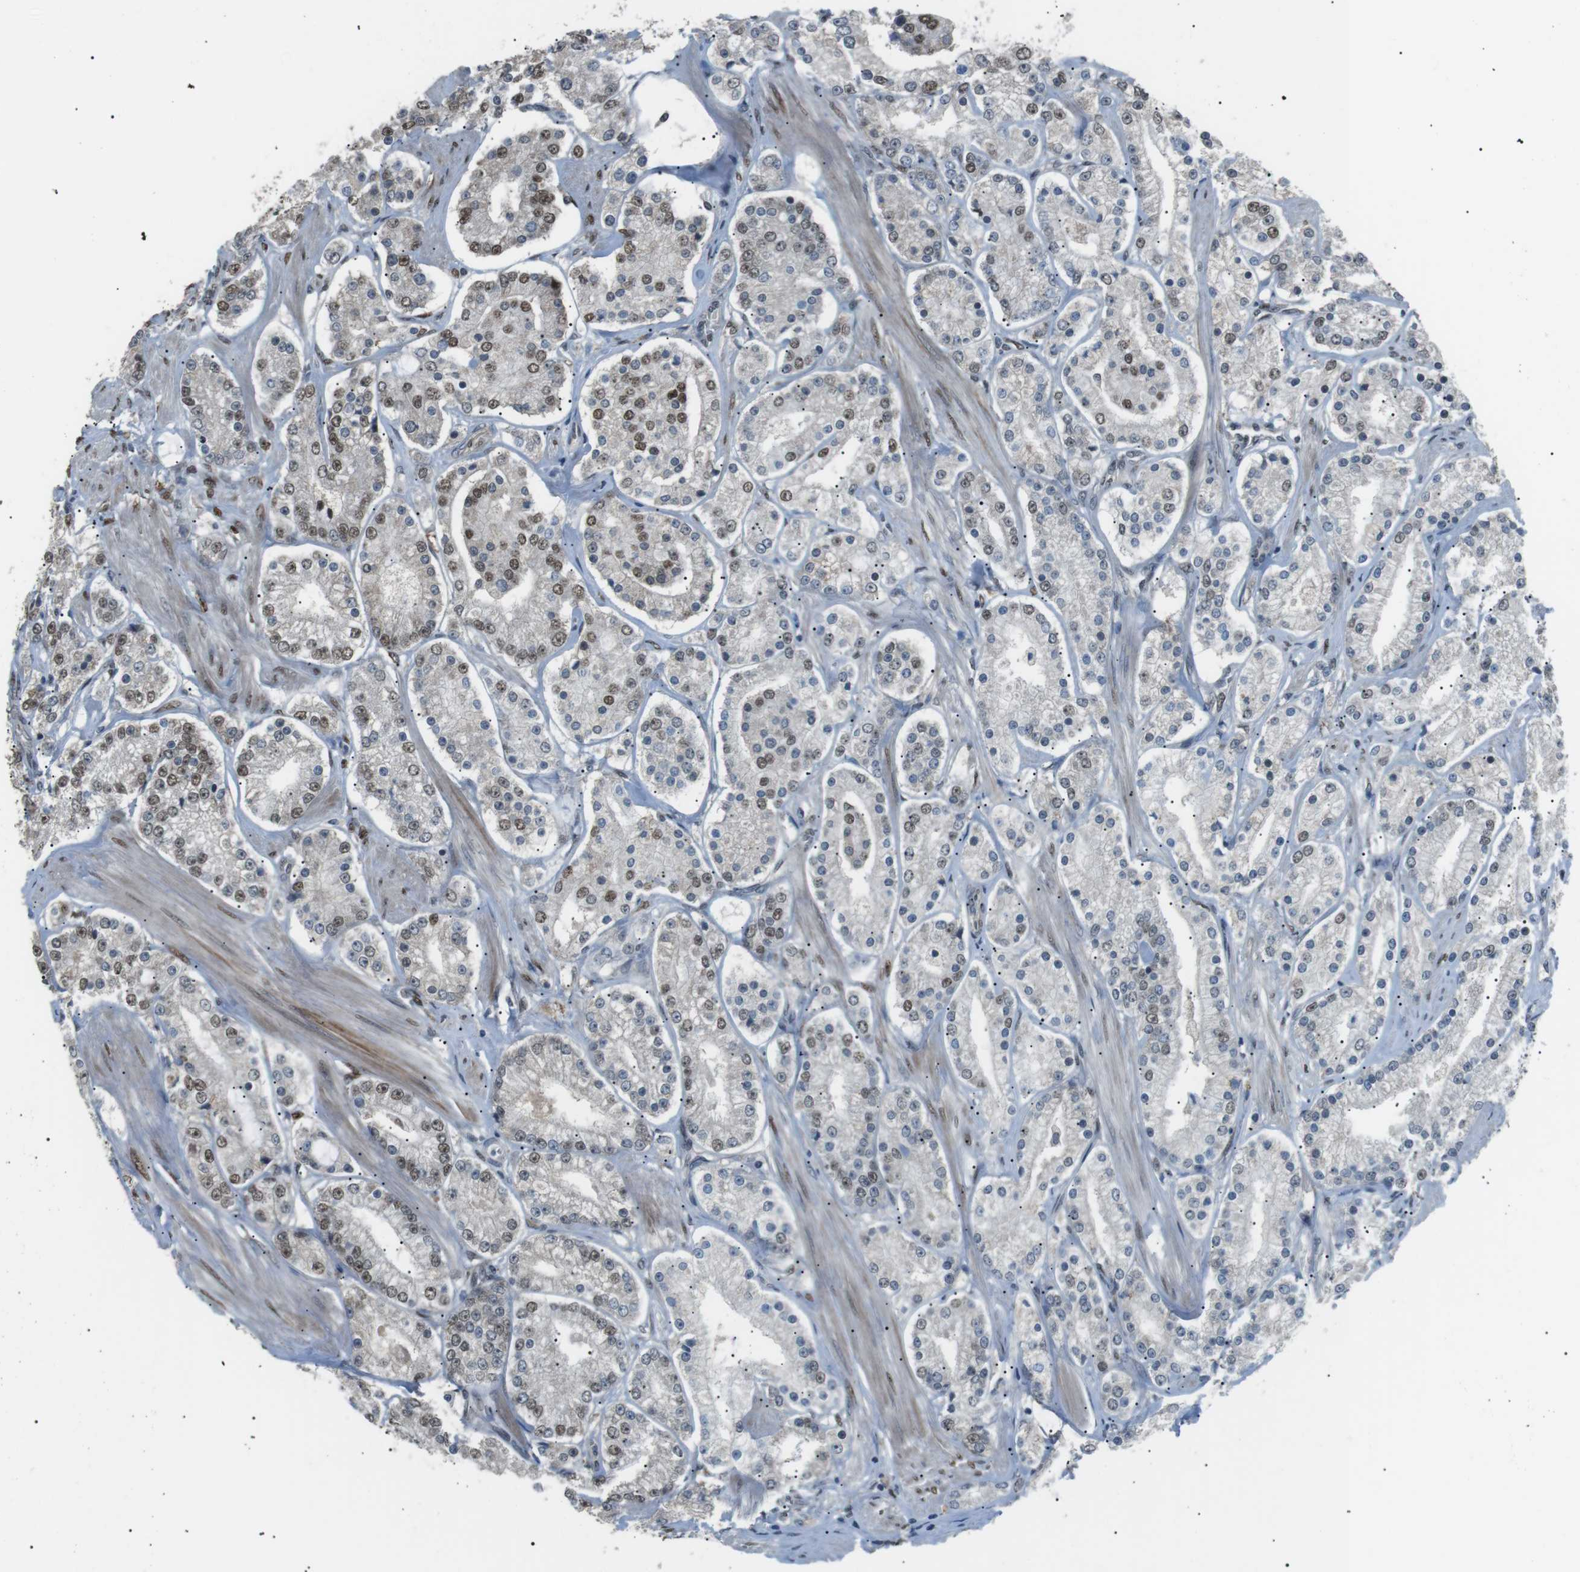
{"staining": {"intensity": "moderate", "quantity": "25%-75%", "location": "nuclear"}, "tissue": "prostate cancer", "cell_type": "Tumor cells", "image_type": "cancer", "snomed": [{"axis": "morphology", "description": "Adenocarcinoma, Low grade"}, {"axis": "topography", "description": "Prostate"}], "caption": "A high-resolution histopathology image shows immunohistochemistry staining of prostate adenocarcinoma (low-grade), which reveals moderate nuclear staining in about 25%-75% of tumor cells.", "gene": "SRPK2", "patient": {"sex": "male", "age": 63}}